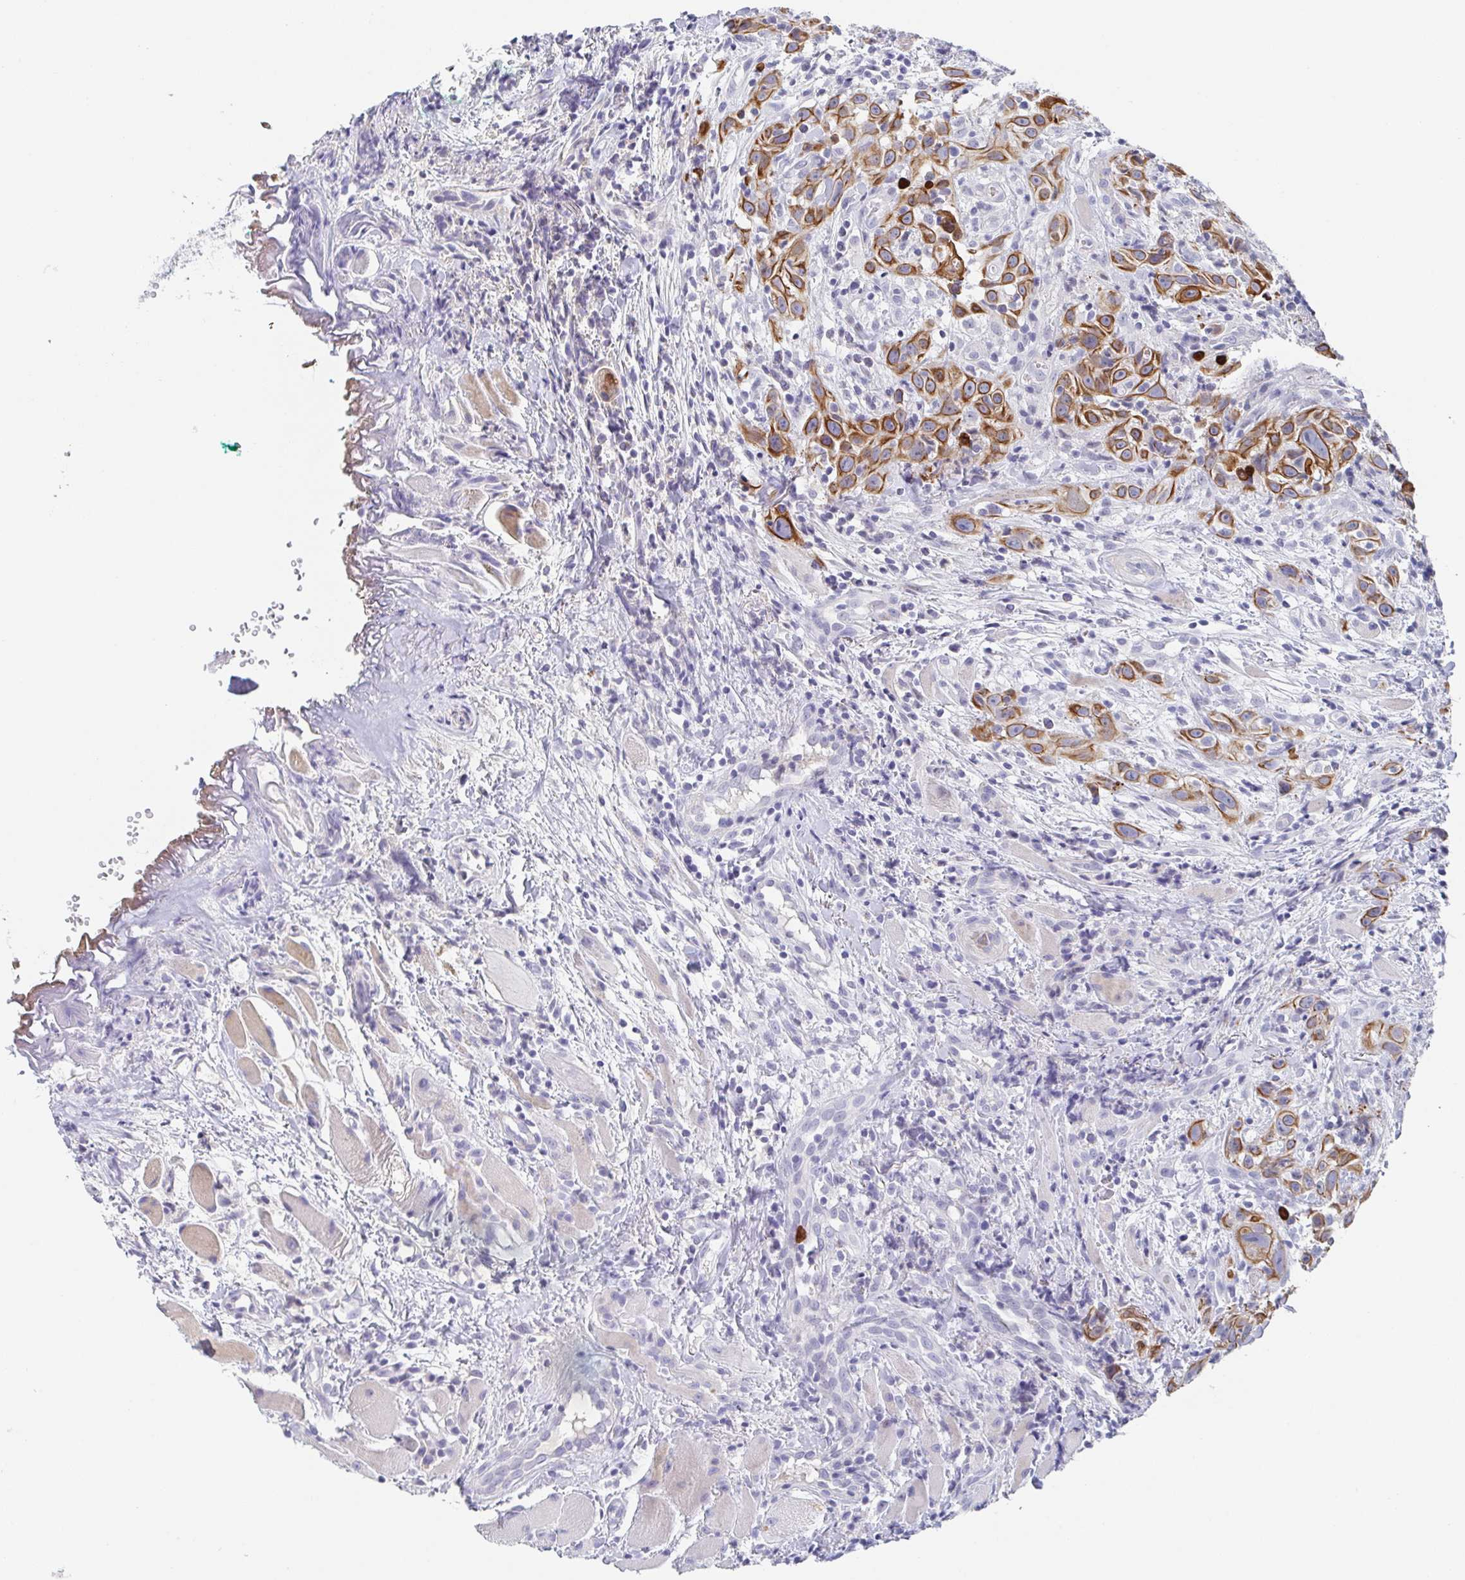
{"staining": {"intensity": "strong", "quantity": ">75%", "location": "cytoplasmic/membranous"}, "tissue": "head and neck cancer", "cell_type": "Tumor cells", "image_type": "cancer", "snomed": [{"axis": "morphology", "description": "Squamous cell carcinoma, NOS"}, {"axis": "topography", "description": "Head-Neck"}], "caption": "Immunohistochemistry (DAB (3,3'-diaminobenzidine)) staining of human head and neck cancer shows strong cytoplasmic/membranous protein staining in about >75% of tumor cells. (Stains: DAB in brown, nuclei in blue, Microscopy: brightfield microscopy at high magnification).", "gene": "RHOV", "patient": {"sex": "female", "age": 95}}